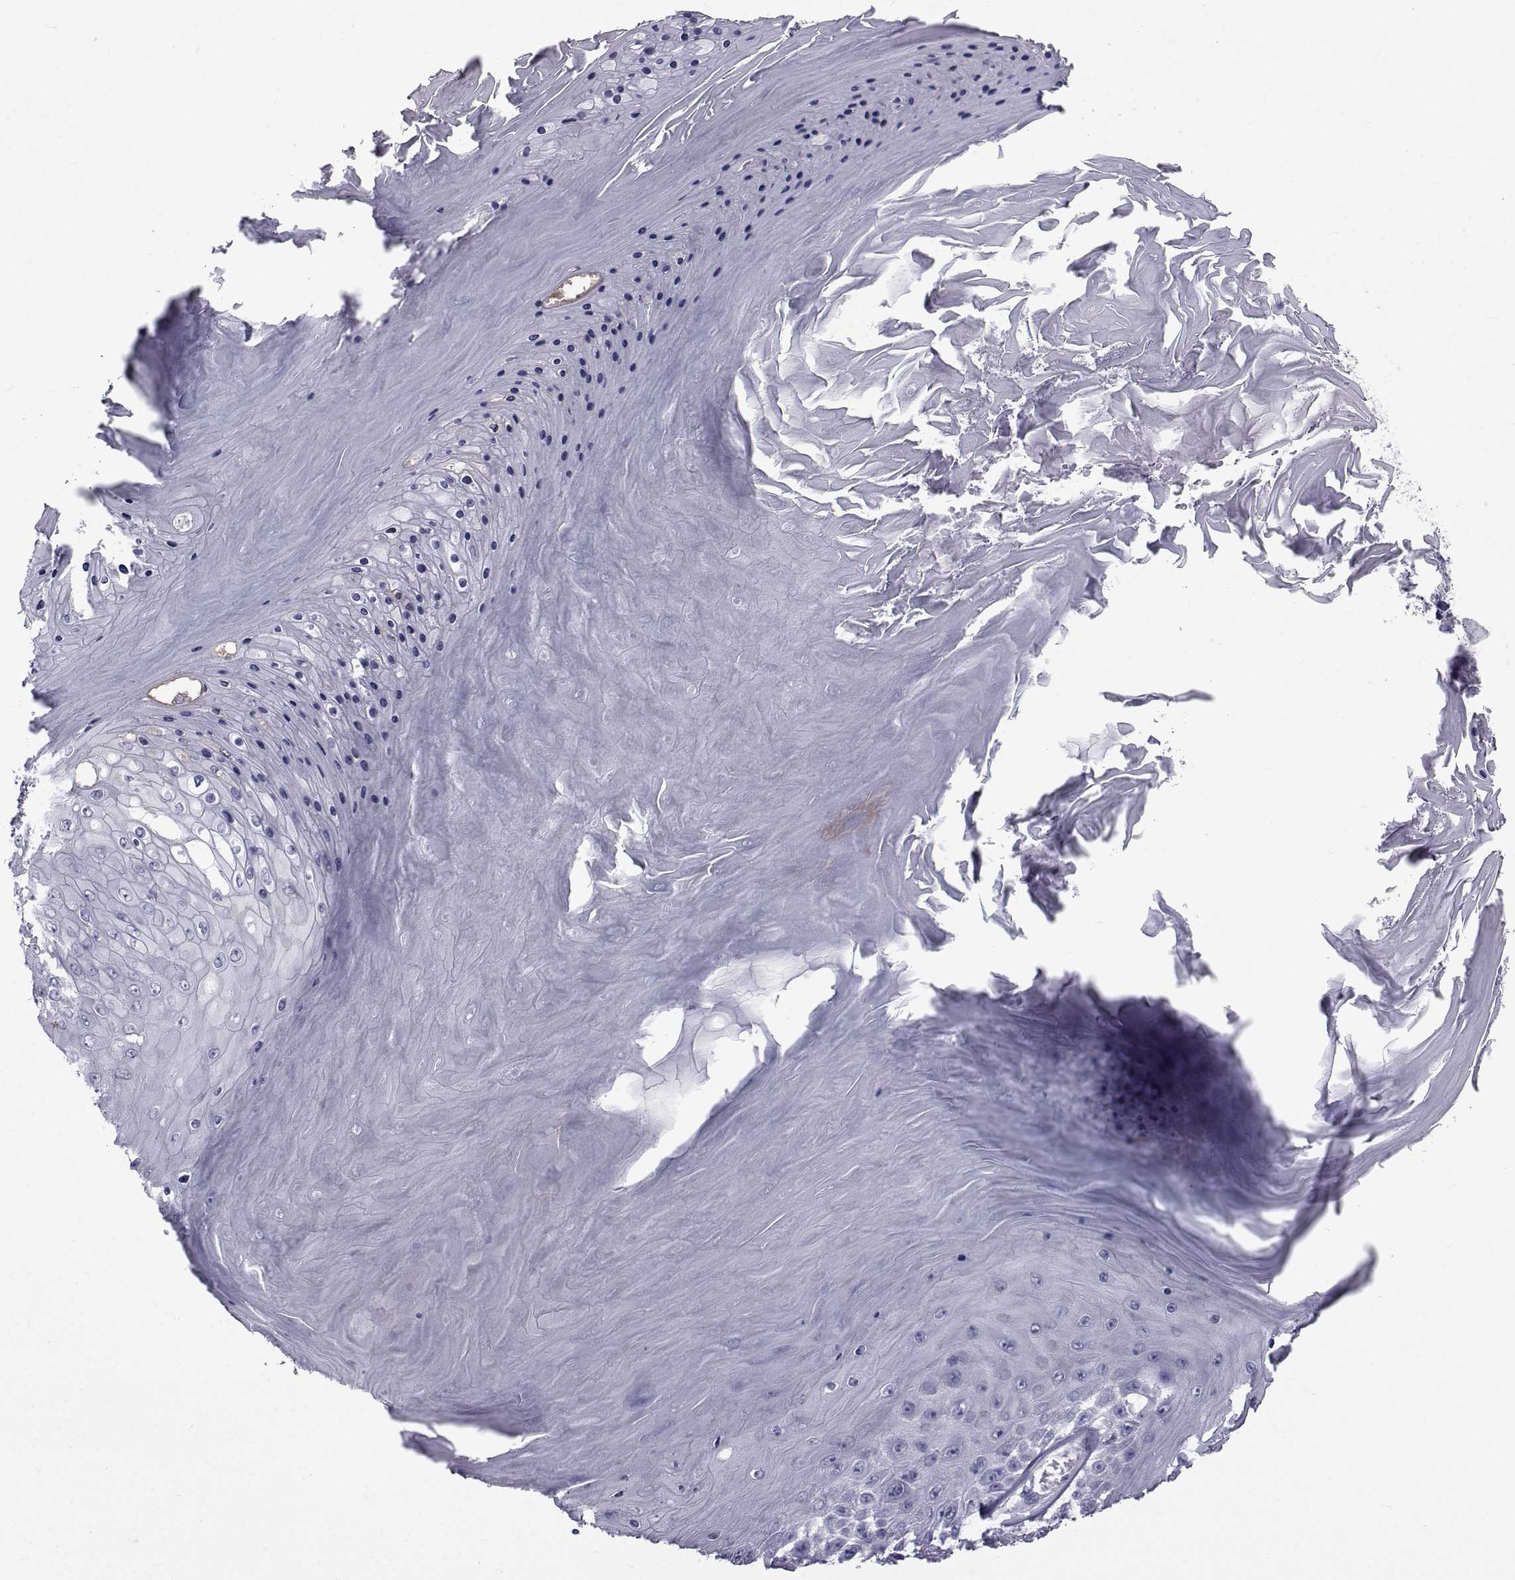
{"staining": {"intensity": "negative", "quantity": "none", "location": "none"}, "tissue": "skin cancer", "cell_type": "Tumor cells", "image_type": "cancer", "snomed": [{"axis": "morphology", "description": "Squamous cell carcinoma, NOS"}, {"axis": "topography", "description": "Skin"}], "caption": "This is an IHC histopathology image of skin cancer. There is no staining in tumor cells.", "gene": "PAX2", "patient": {"sex": "male", "age": 62}}